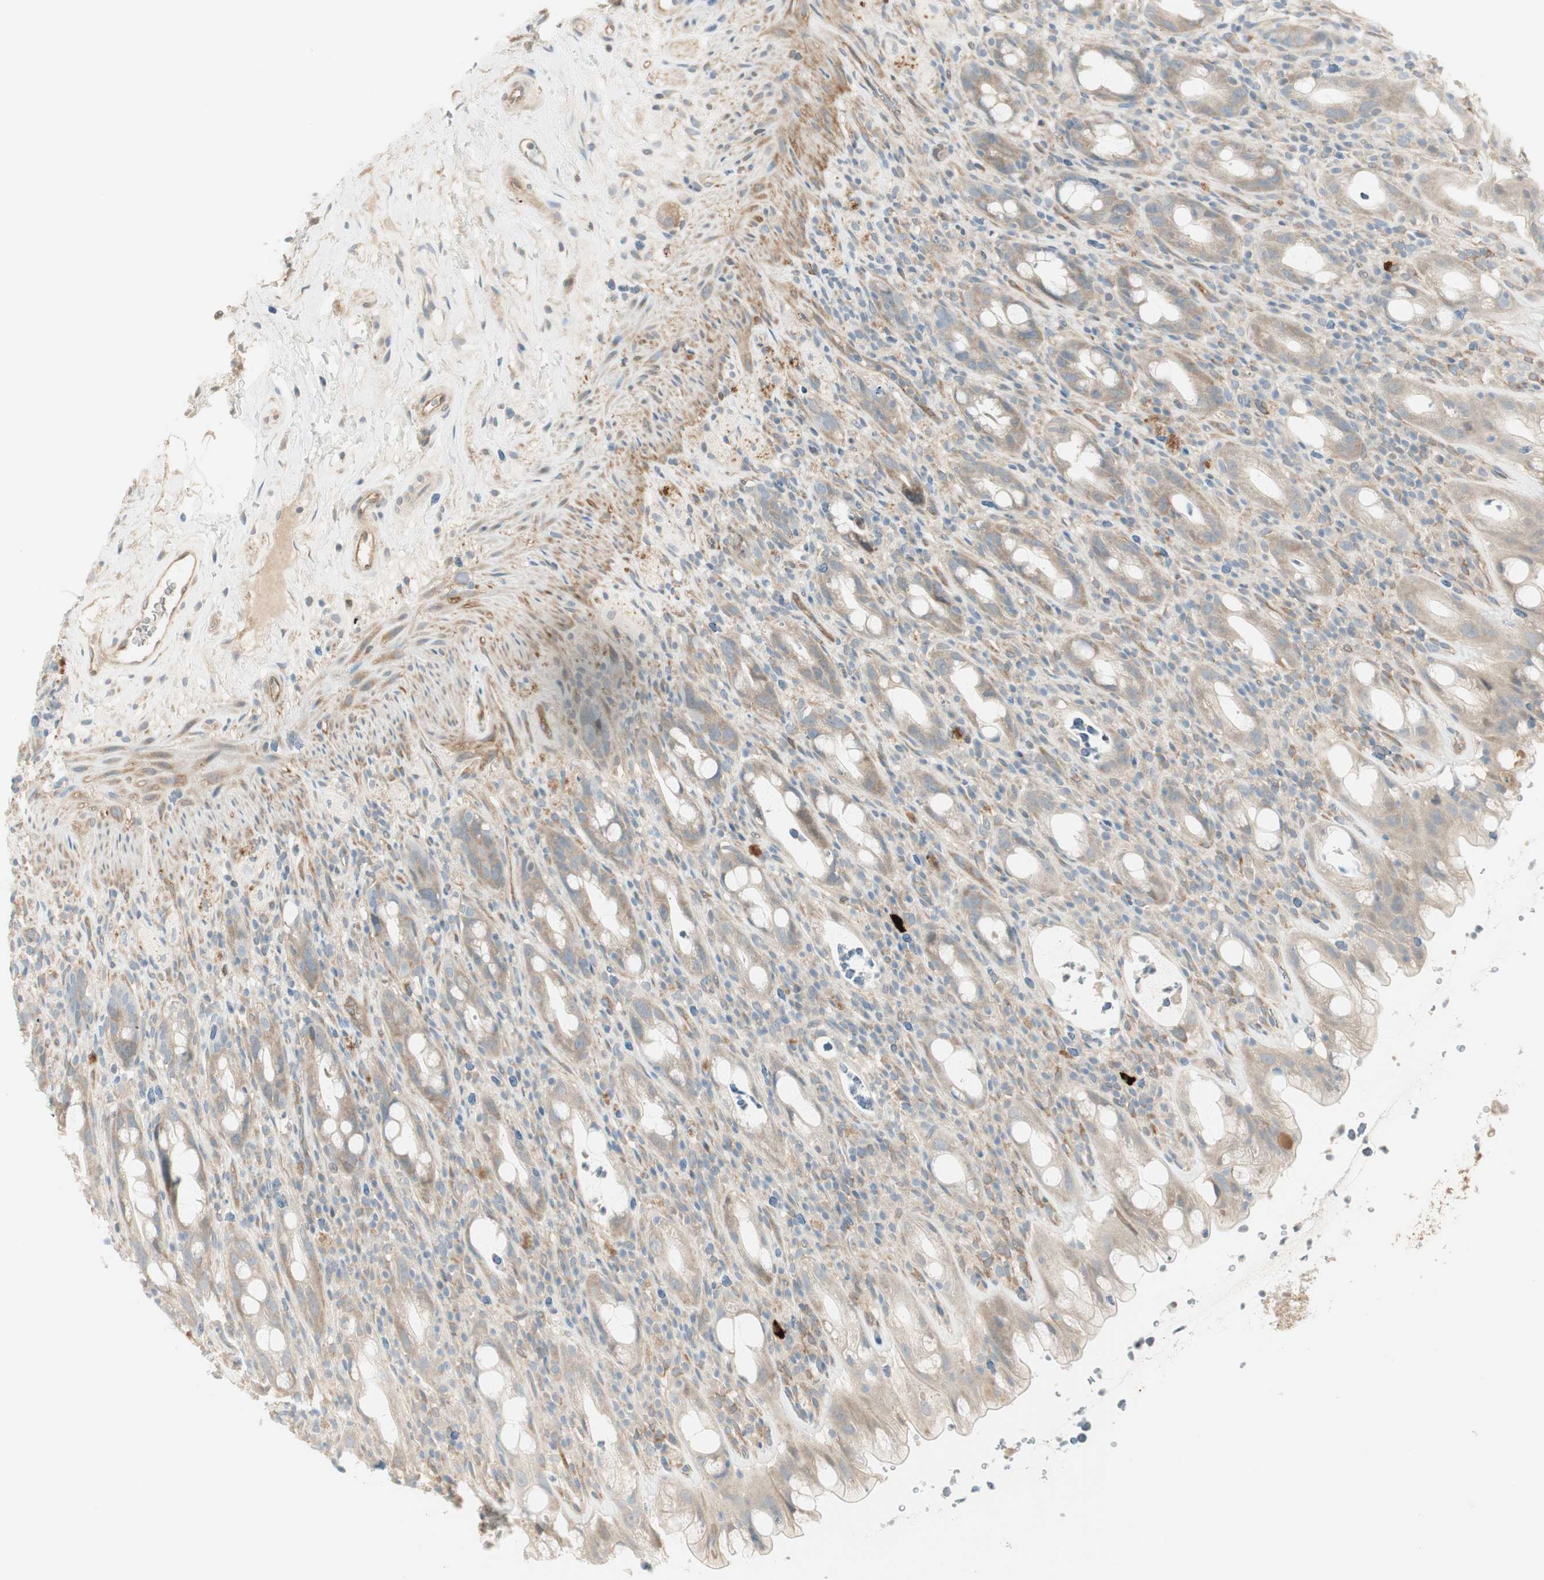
{"staining": {"intensity": "weak", "quantity": "25%-75%", "location": "cytoplasmic/membranous"}, "tissue": "rectum", "cell_type": "Glandular cells", "image_type": "normal", "snomed": [{"axis": "morphology", "description": "Normal tissue, NOS"}, {"axis": "topography", "description": "Rectum"}], "caption": "This image displays normal rectum stained with immunohistochemistry to label a protein in brown. The cytoplasmic/membranous of glandular cells show weak positivity for the protein. Nuclei are counter-stained blue.", "gene": "STON1", "patient": {"sex": "male", "age": 44}}